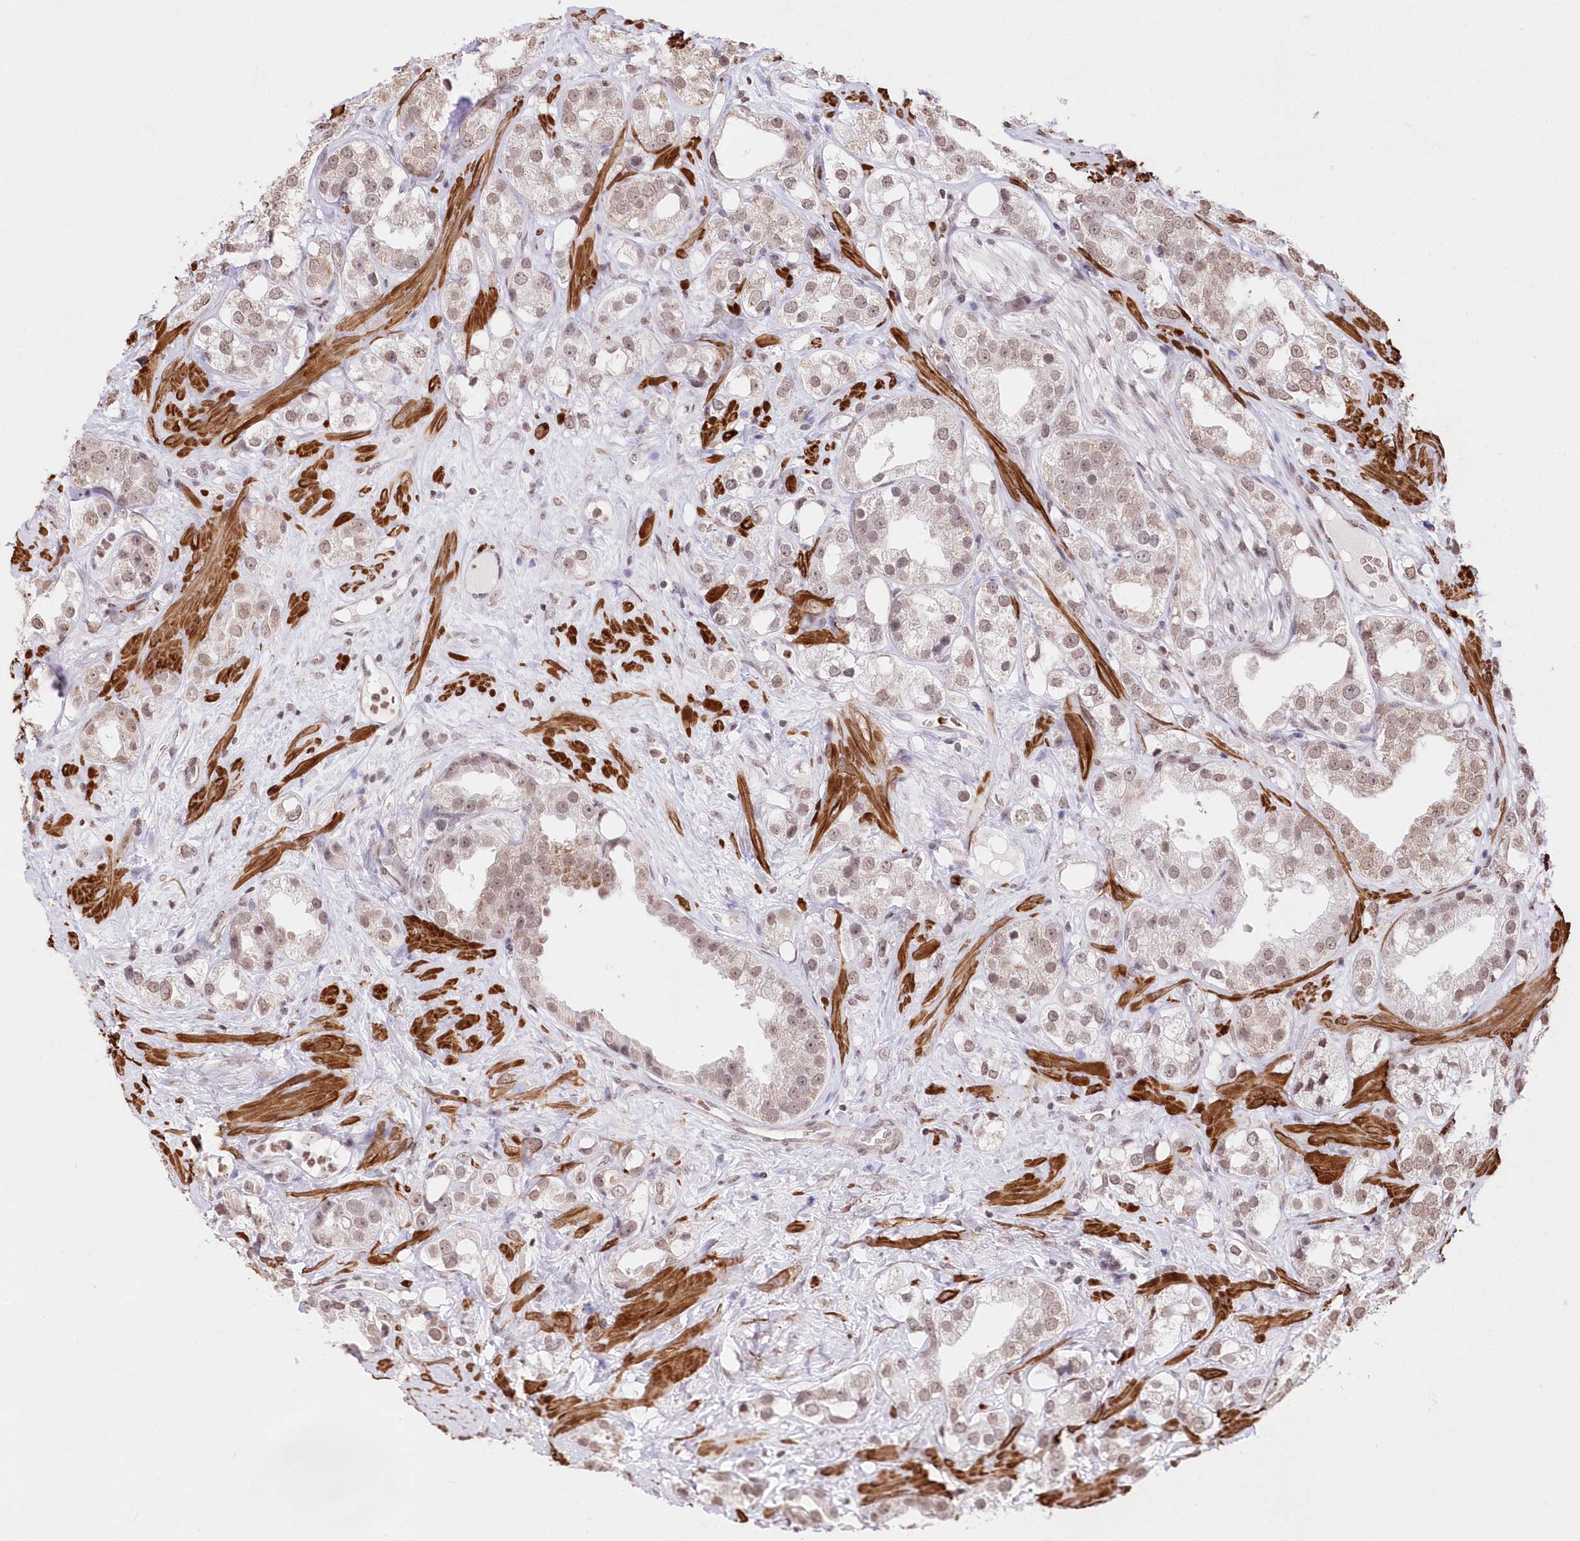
{"staining": {"intensity": "weak", "quantity": "<25%", "location": "cytoplasmic/membranous"}, "tissue": "prostate cancer", "cell_type": "Tumor cells", "image_type": "cancer", "snomed": [{"axis": "morphology", "description": "Adenocarcinoma, NOS"}, {"axis": "topography", "description": "Prostate"}], "caption": "Human adenocarcinoma (prostate) stained for a protein using immunohistochemistry shows no positivity in tumor cells.", "gene": "RBM27", "patient": {"sex": "male", "age": 79}}